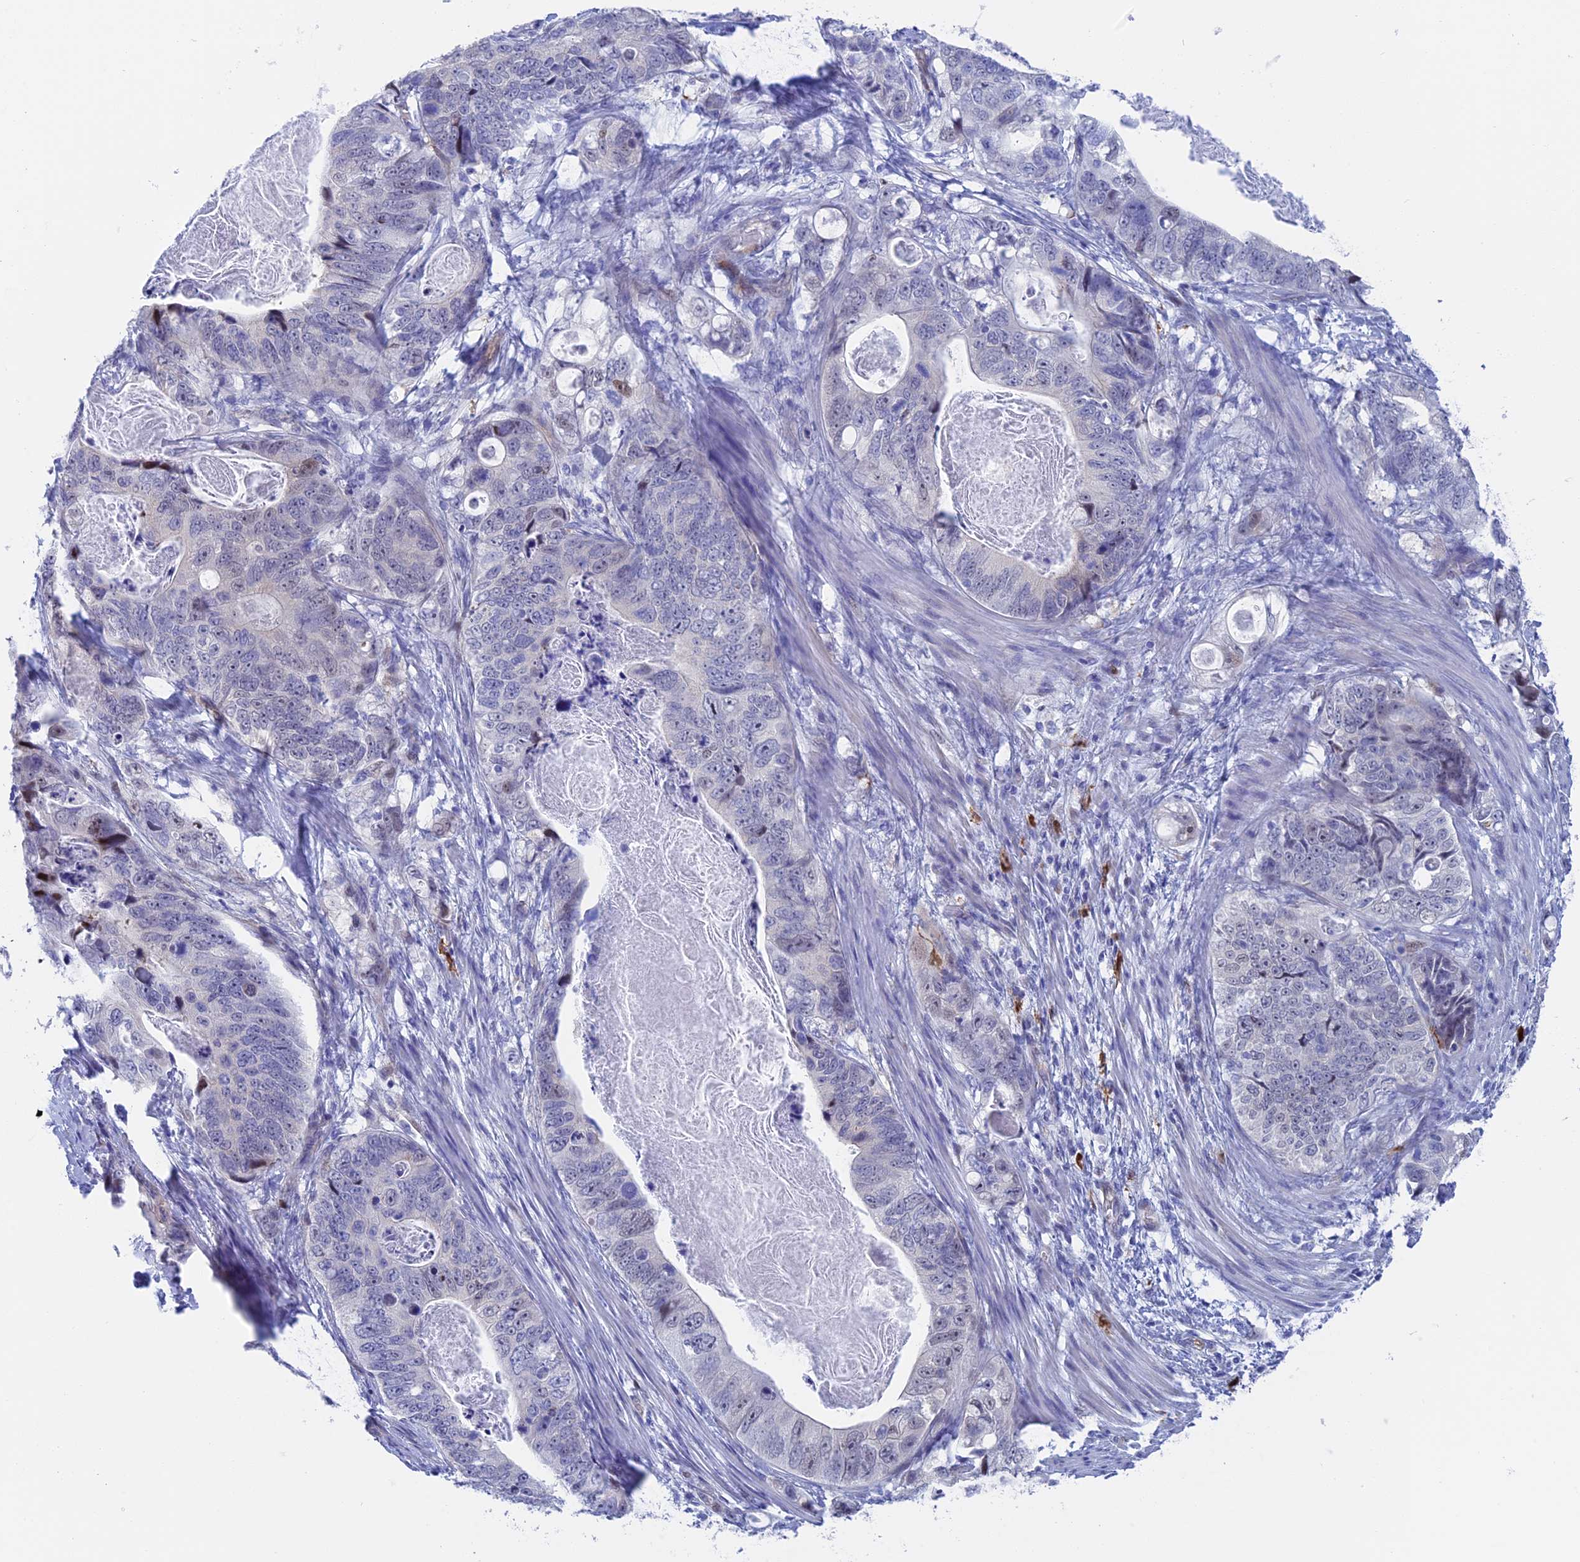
{"staining": {"intensity": "negative", "quantity": "none", "location": "none"}, "tissue": "stomach cancer", "cell_type": "Tumor cells", "image_type": "cancer", "snomed": [{"axis": "morphology", "description": "Normal tissue, NOS"}, {"axis": "morphology", "description": "Adenocarcinoma, NOS"}, {"axis": "topography", "description": "Stomach"}], "caption": "Immunohistochemical staining of stomach adenocarcinoma demonstrates no significant positivity in tumor cells.", "gene": "SLC26A1", "patient": {"sex": "female", "age": 89}}